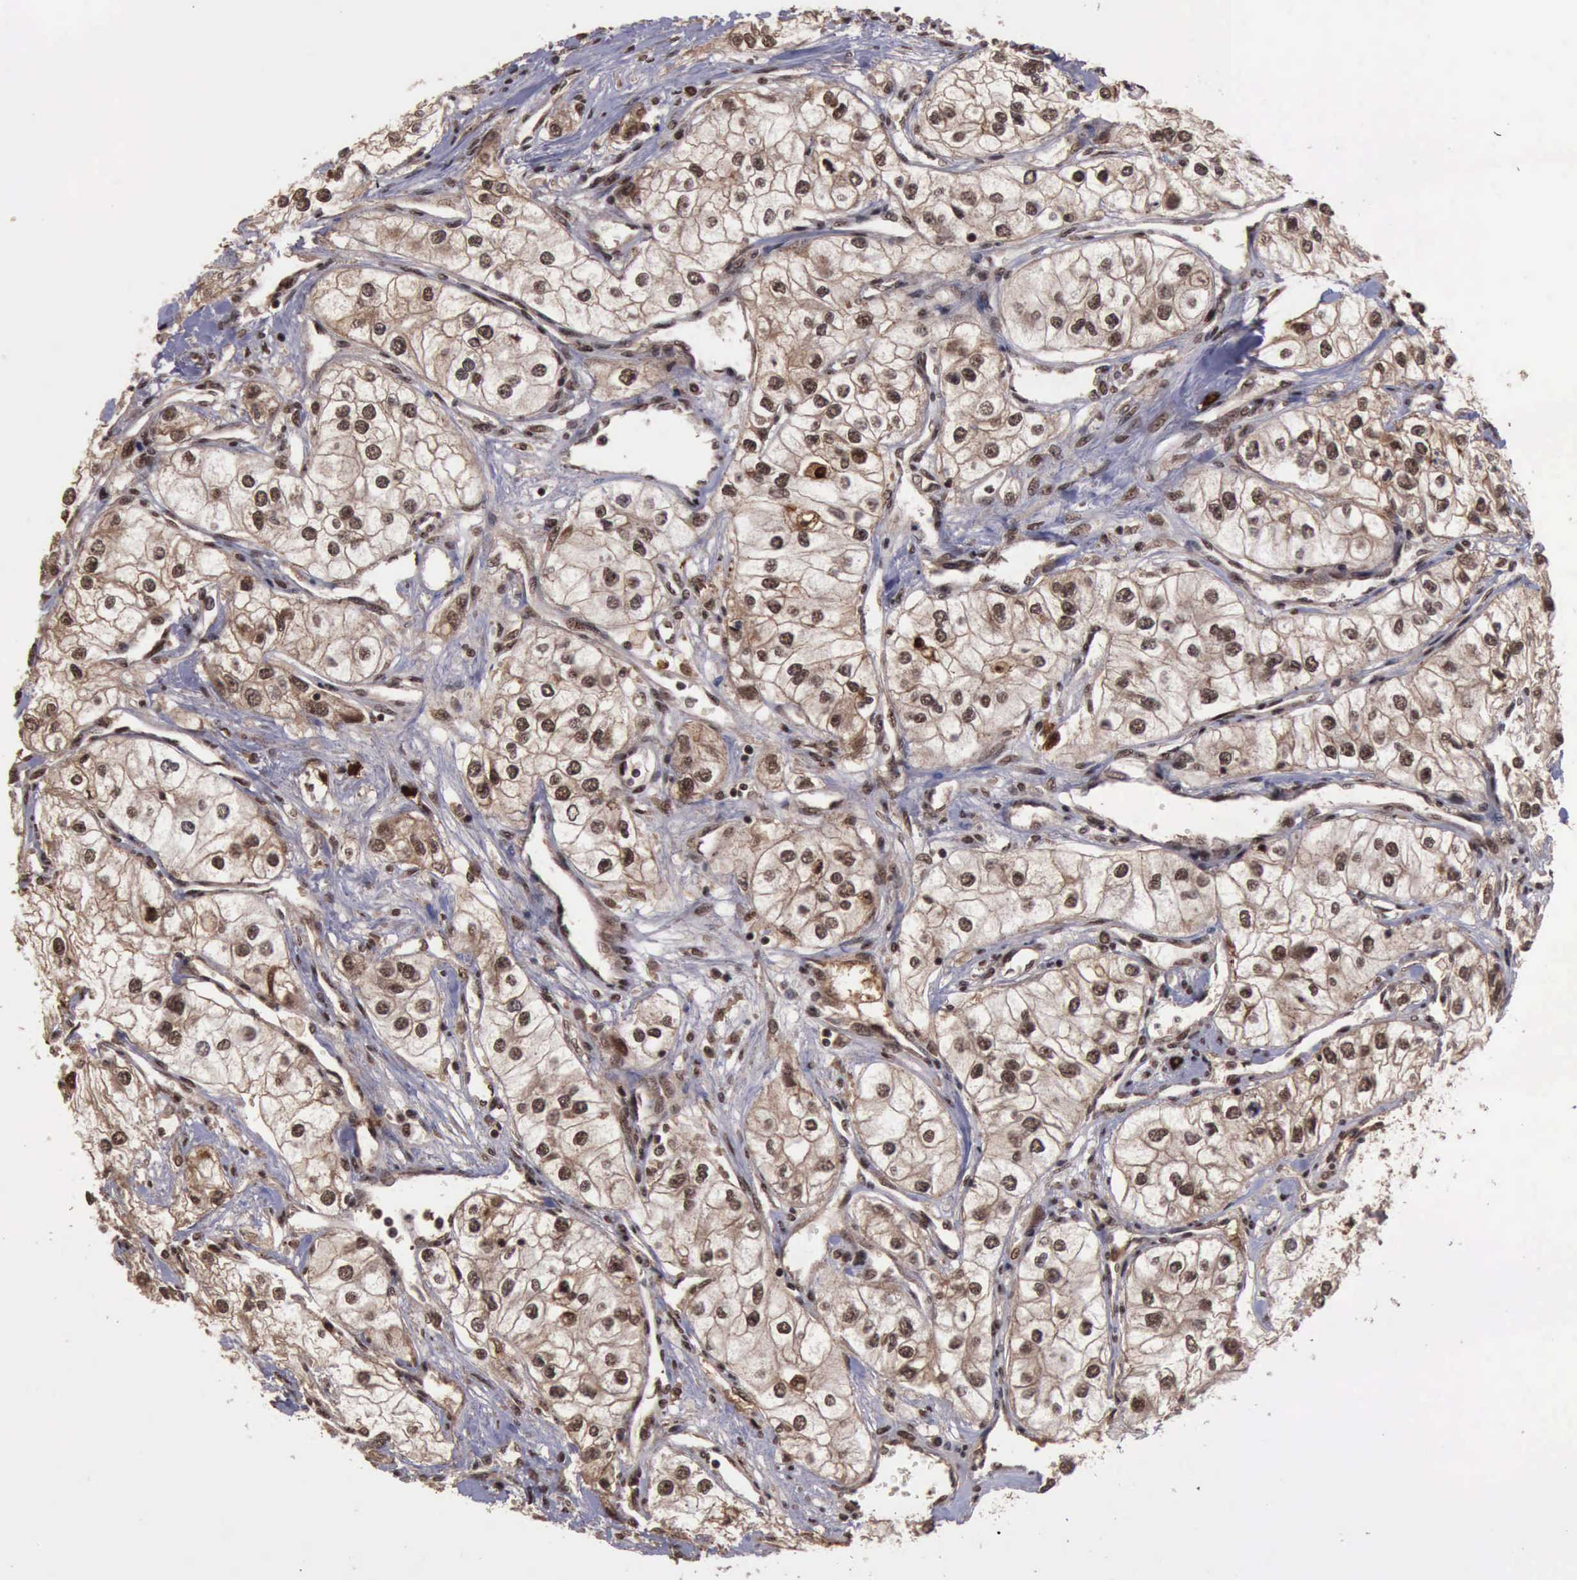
{"staining": {"intensity": "strong", "quantity": ">75%", "location": "cytoplasmic/membranous,nuclear"}, "tissue": "renal cancer", "cell_type": "Tumor cells", "image_type": "cancer", "snomed": [{"axis": "morphology", "description": "Adenocarcinoma, NOS"}, {"axis": "topography", "description": "Kidney"}], "caption": "Immunohistochemistry micrograph of human adenocarcinoma (renal) stained for a protein (brown), which reveals high levels of strong cytoplasmic/membranous and nuclear positivity in about >75% of tumor cells.", "gene": "TRMT2A", "patient": {"sex": "male", "age": 57}}